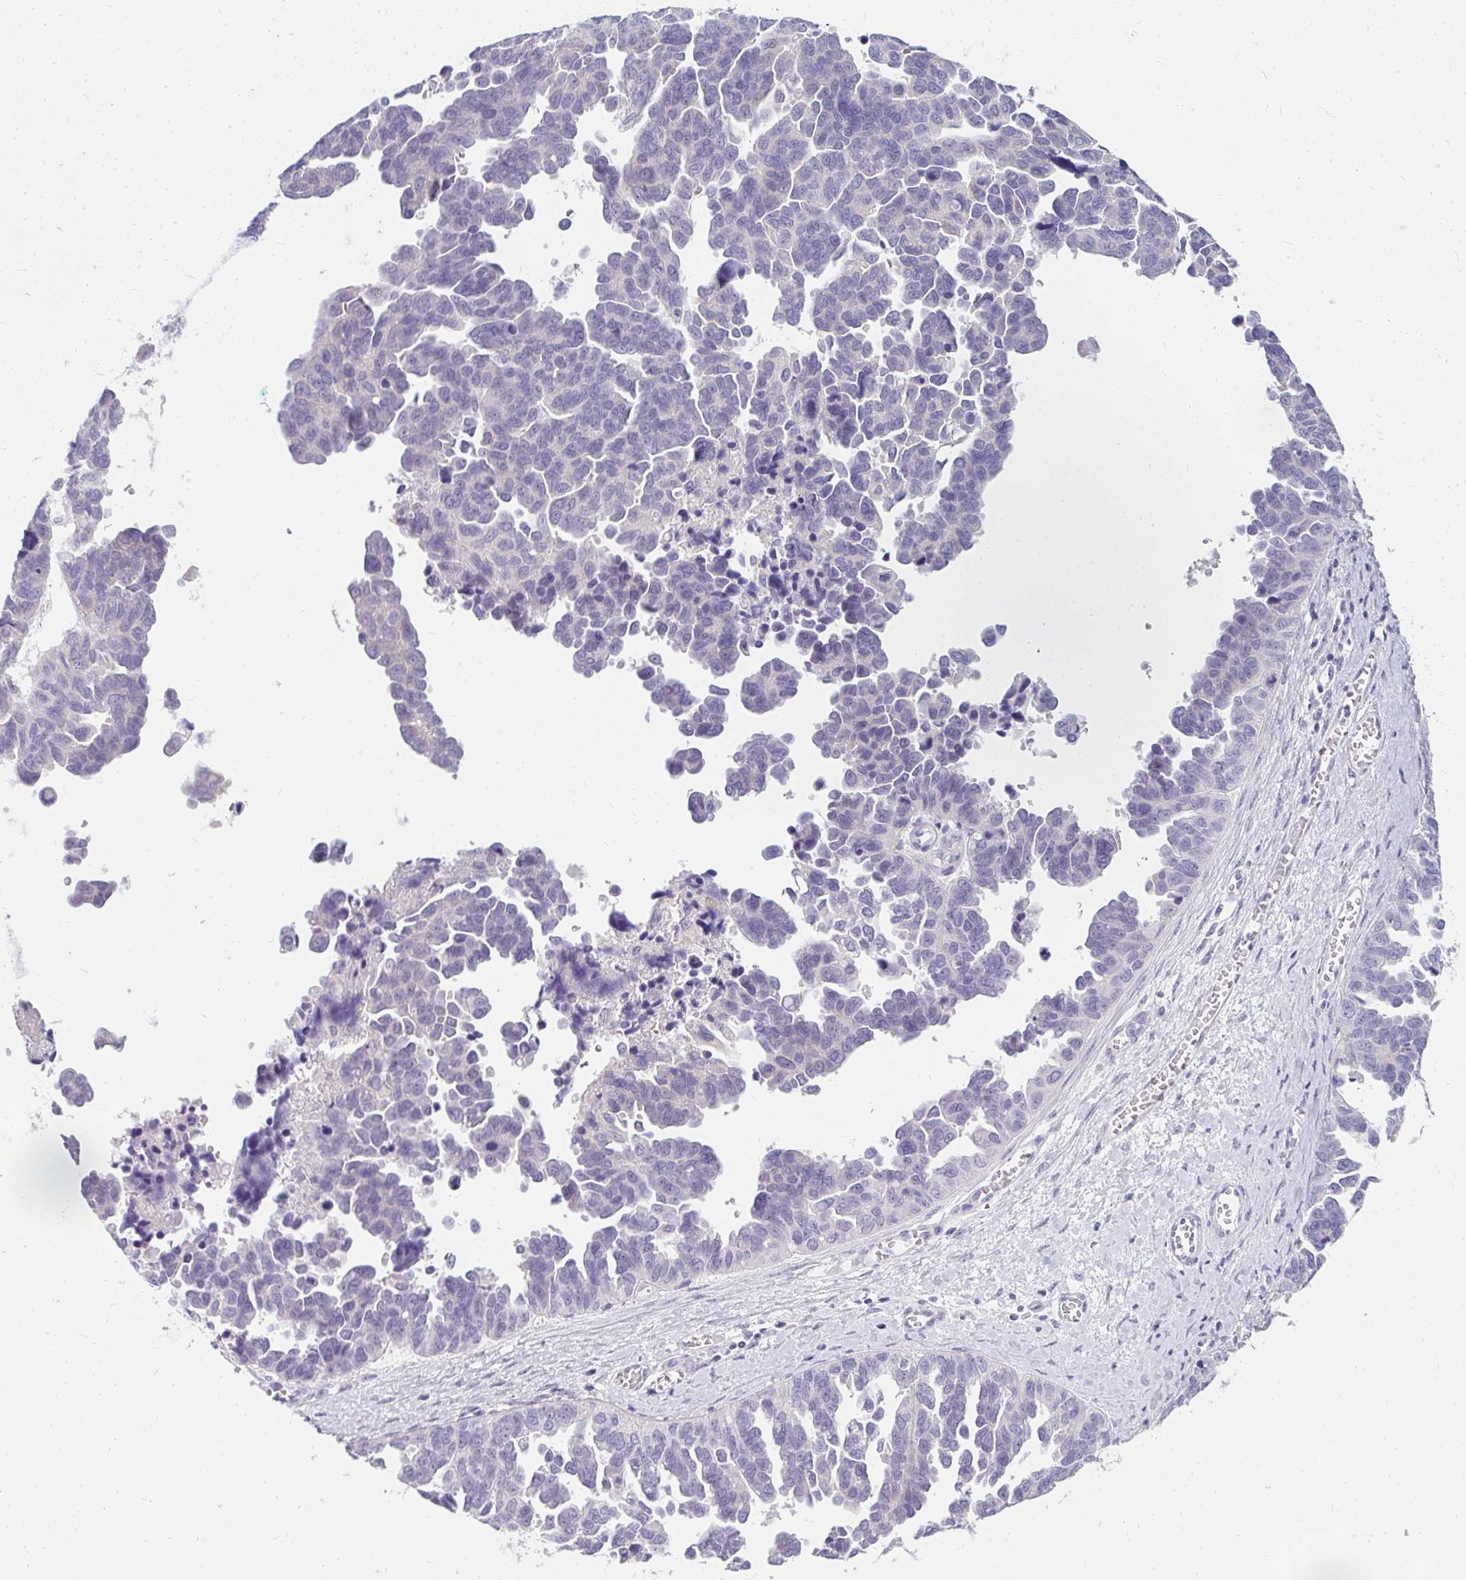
{"staining": {"intensity": "negative", "quantity": "none", "location": "none"}, "tissue": "ovarian cancer", "cell_type": "Tumor cells", "image_type": "cancer", "snomed": [{"axis": "morphology", "description": "Cystadenocarcinoma, serous, NOS"}, {"axis": "topography", "description": "Ovary"}], "caption": "Tumor cells show no significant positivity in serous cystadenocarcinoma (ovarian).", "gene": "PPP1R3G", "patient": {"sex": "female", "age": 64}}